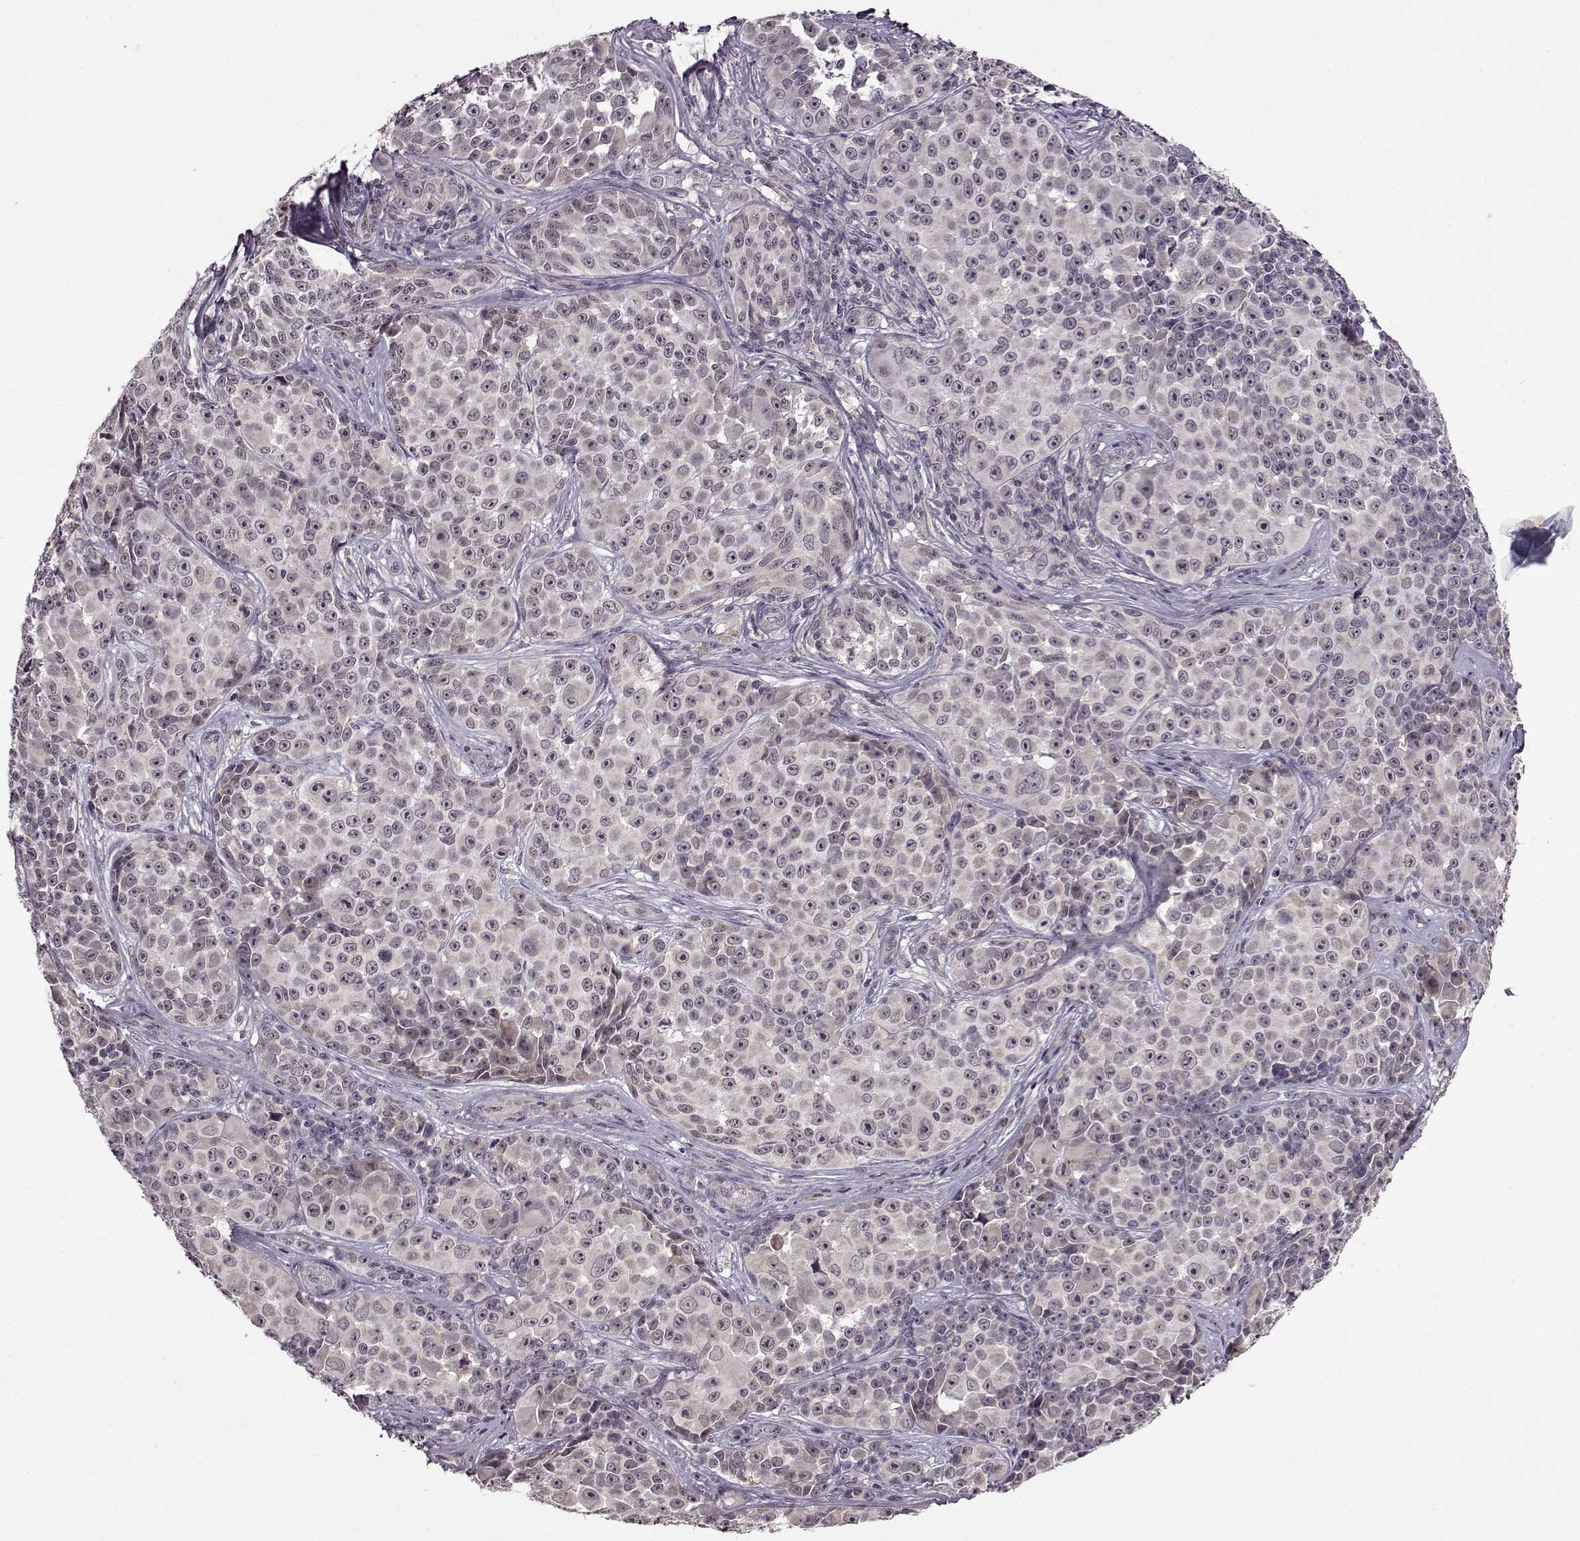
{"staining": {"intensity": "negative", "quantity": "none", "location": "none"}, "tissue": "melanoma", "cell_type": "Tumor cells", "image_type": "cancer", "snomed": [{"axis": "morphology", "description": "Malignant melanoma, NOS"}, {"axis": "topography", "description": "Skin"}], "caption": "IHC of human malignant melanoma demonstrates no expression in tumor cells.", "gene": "MAIP1", "patient": {"sex": "female", "age": 88}}